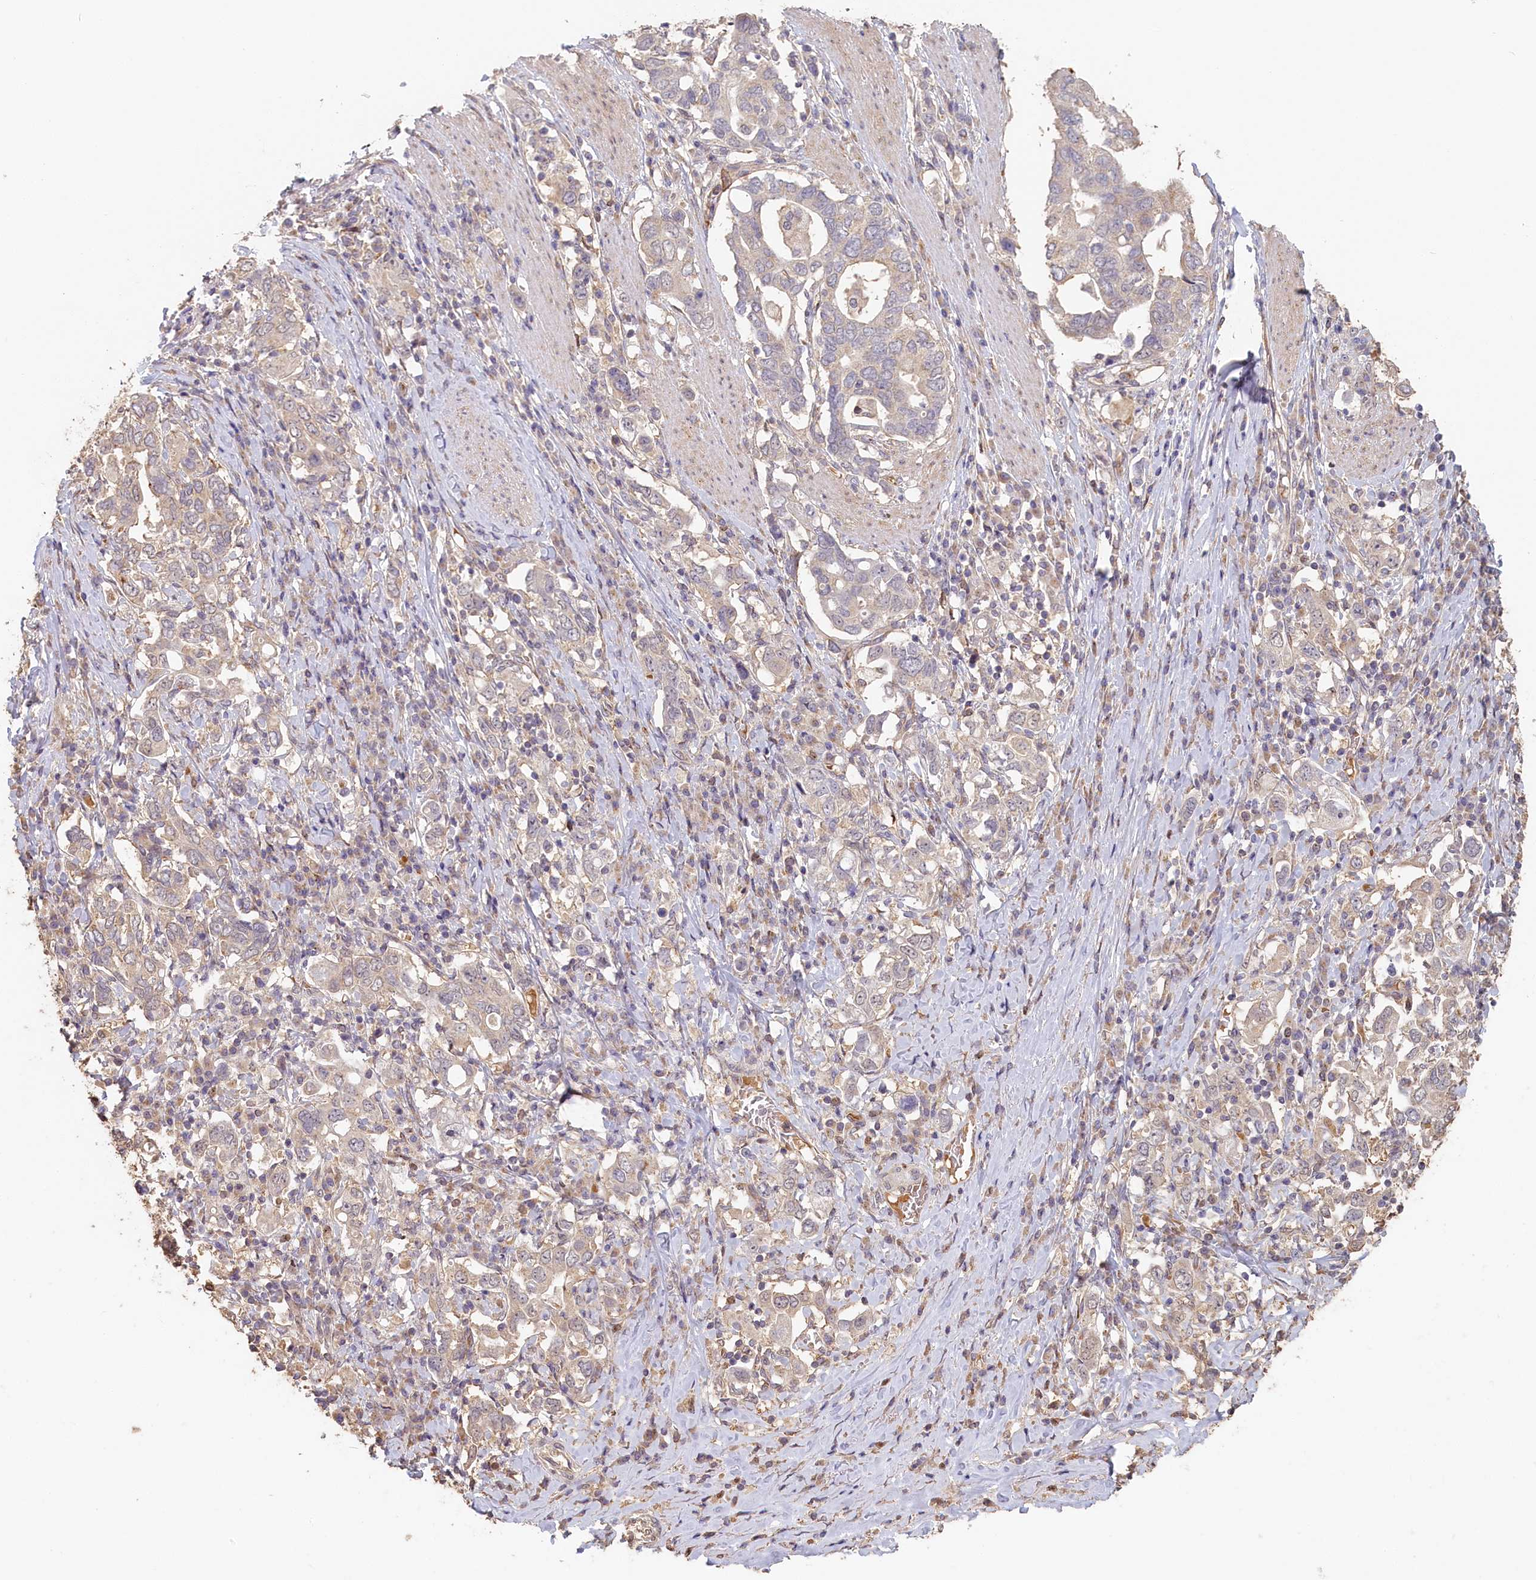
{"staining": {"intensity": "weak", "quantity": "<25%", "location": "cytoplasmic/membranous"}, "tissue": "stomach cancer", "cell_type": "Tumor cells", "image_type": "cancer", "snomed": [{"axis": "morphology", "description": "Adenocarcinoma, NOS"}, {"axis": "topography", "description": "Stomach, upper"}, {"axis": "topography", "description": "Stomach"}], "caption": "Immunohistochemistry micrograph of neoplastic tissue: stomach cancer (adenocarcinoma) stained with DAB shows no significant protein expression in tumor cells. (DAB (3,3'-diaminobenzidine) immunohistochemistry with hematoxylin counter stain).", "gene": "STX16", "patient": {"sex": "male", "age": 62}}